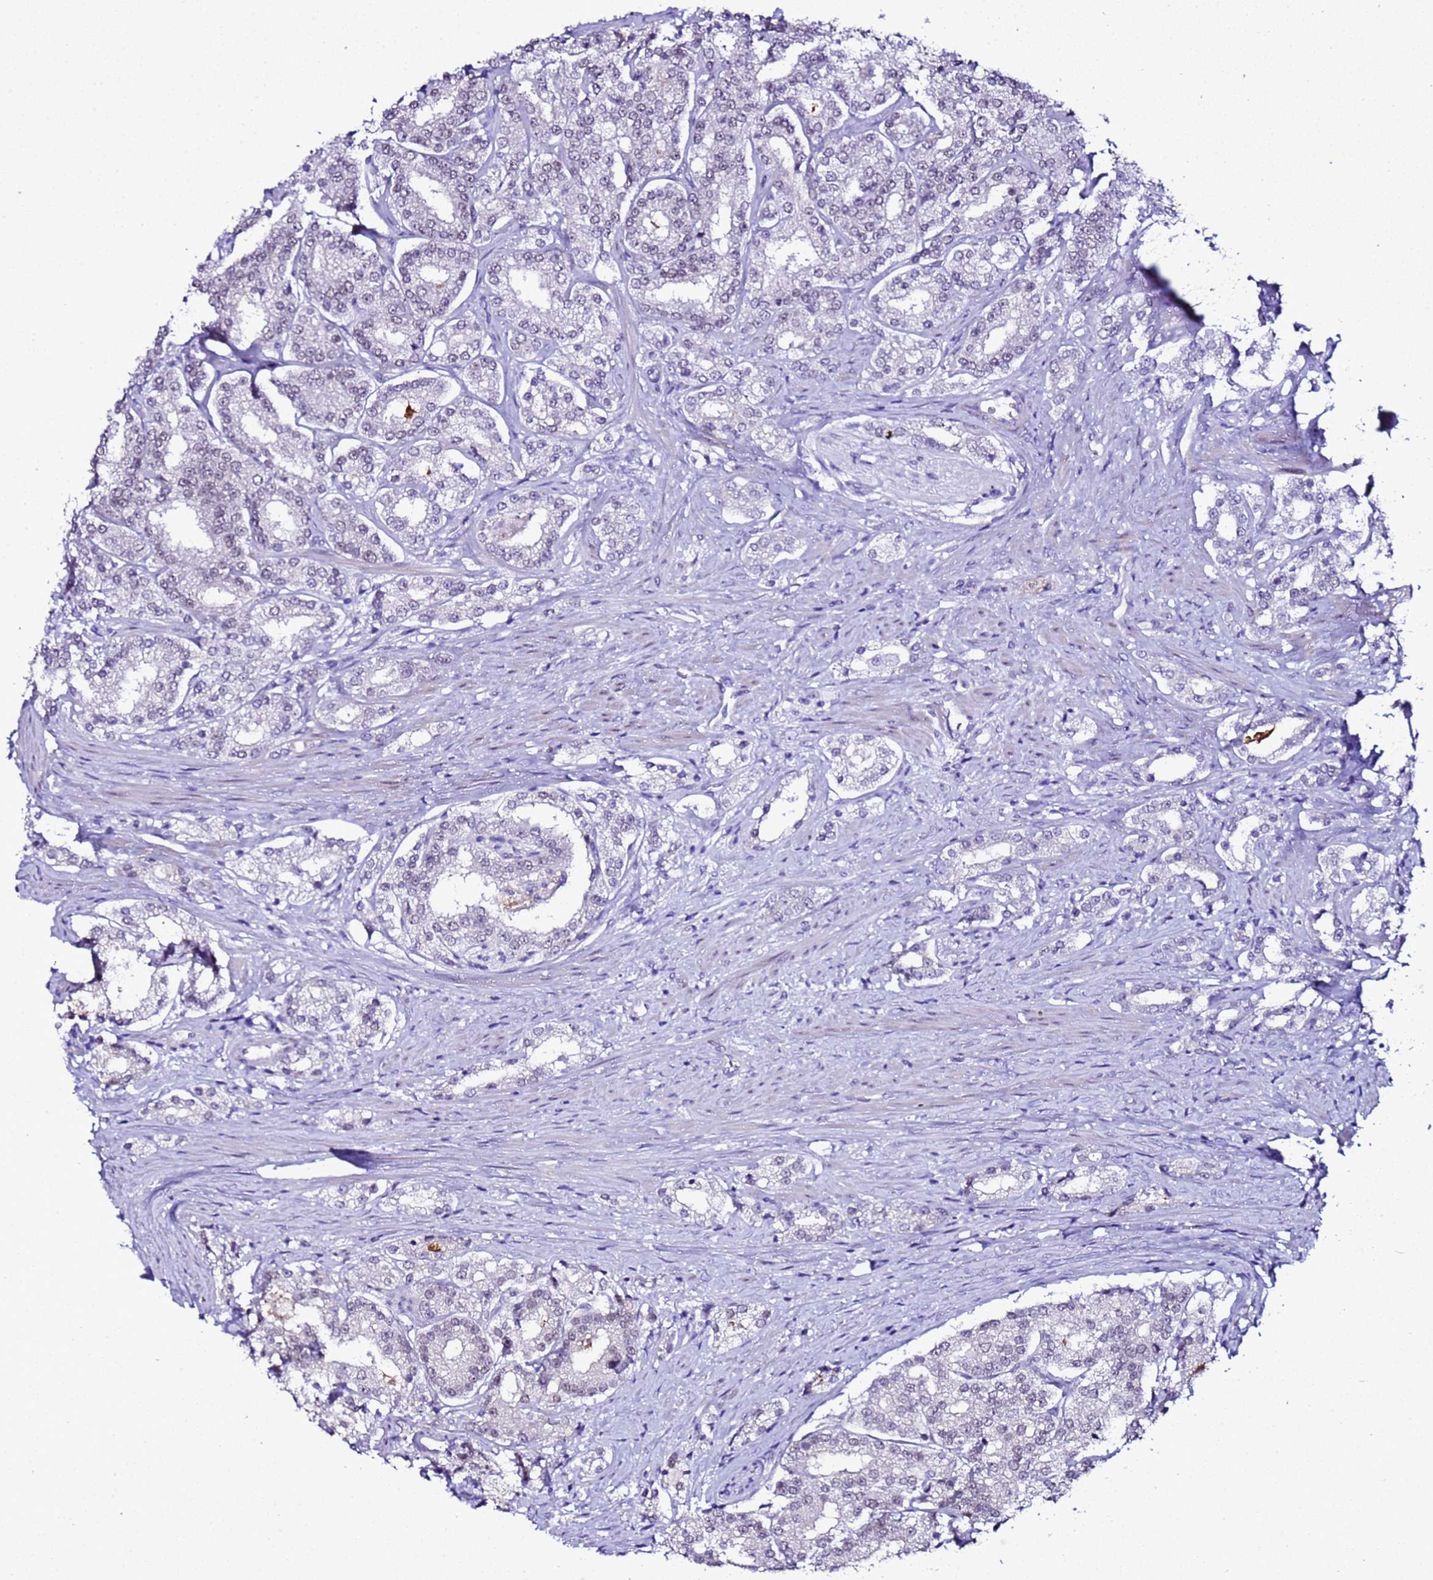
{"staining": {"intensity": "negative", "quantity": "none", "location": "none"}, "tissue": "prostate cancer", "cell_type": "Tumor cells", "image_type": "cancer", "snomed": [{"axis": "morphology", "description": "Normal tissue, NOS"}, {"axis": "morphology", "description": "Adenocarcinoma, High grade"}, {"axis": "topography", "description": "Prostate"}], "caption": "This micrograph is of high-grade adenocarcinoma (prostate) stained with IHC to label a protein in brown with the nuclei are counter-stained blue. There is no positivity in tumor cells. Nuclei are stained in blue.", "gene": "BCL7A", "patient": {"sex": "male", "age": 83}}